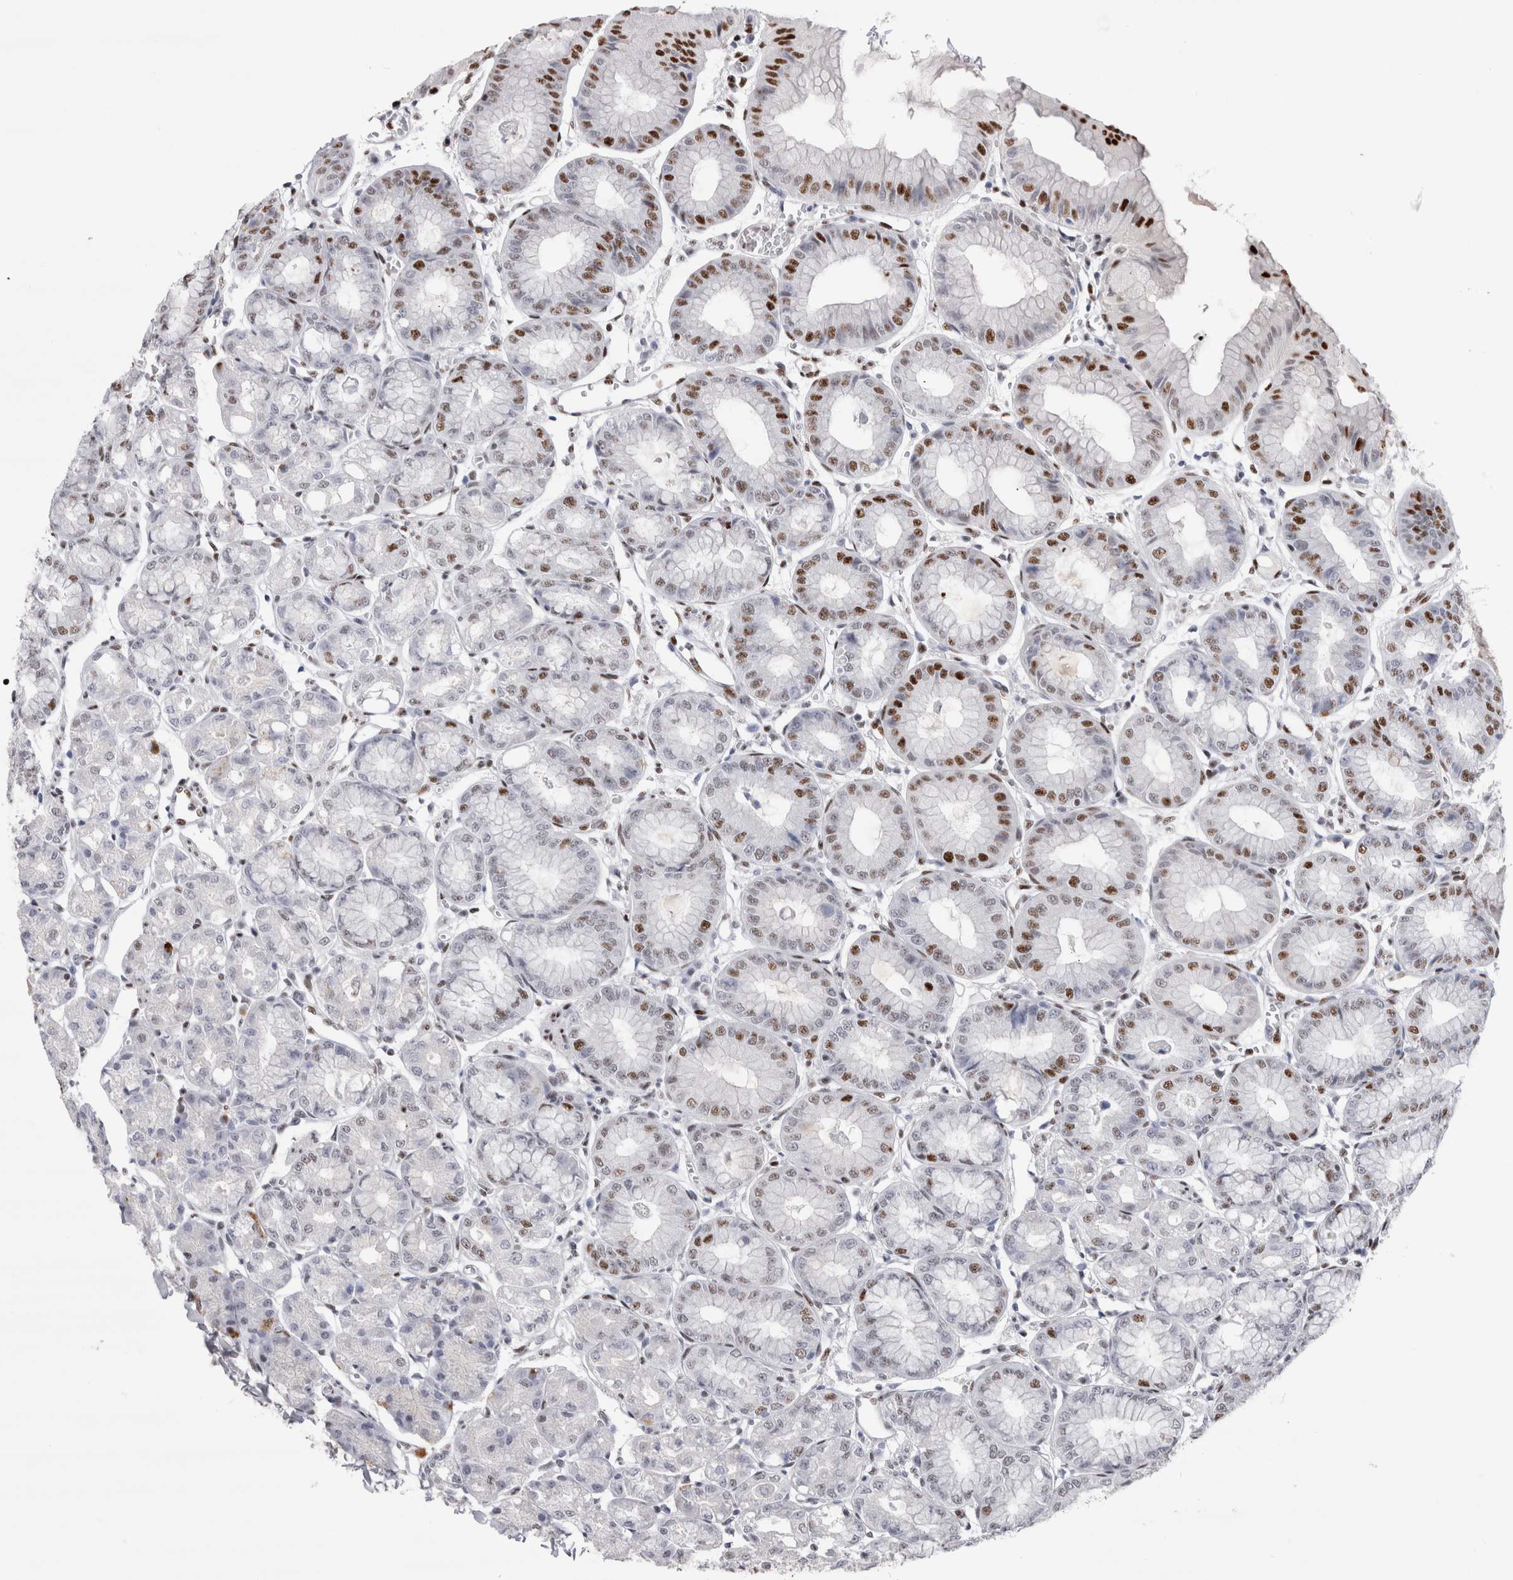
{"staining": {"intensity": "strong", "quantity": ">75%", "location": "nuclear"}, "tissue": "stomach", "cell_type": "Glandular cells", "image_type": "normal", "snomed": [{"axis": "morphology", "description": "Normal tissue, NOS"}, {"axis": "topography", "description": "Stomach, lower"}], "caption": "Brown immunohistochemical staining in benign stomach displays strong nuclear positivity in about >75% of glandular cells. The staining is performed using DAB brown chromogen to label protein expression. The nuclei are counter-stained blue using hematoxylin.", "gene": "RBM6", "patient": {"sex": "male", "age": 71}}